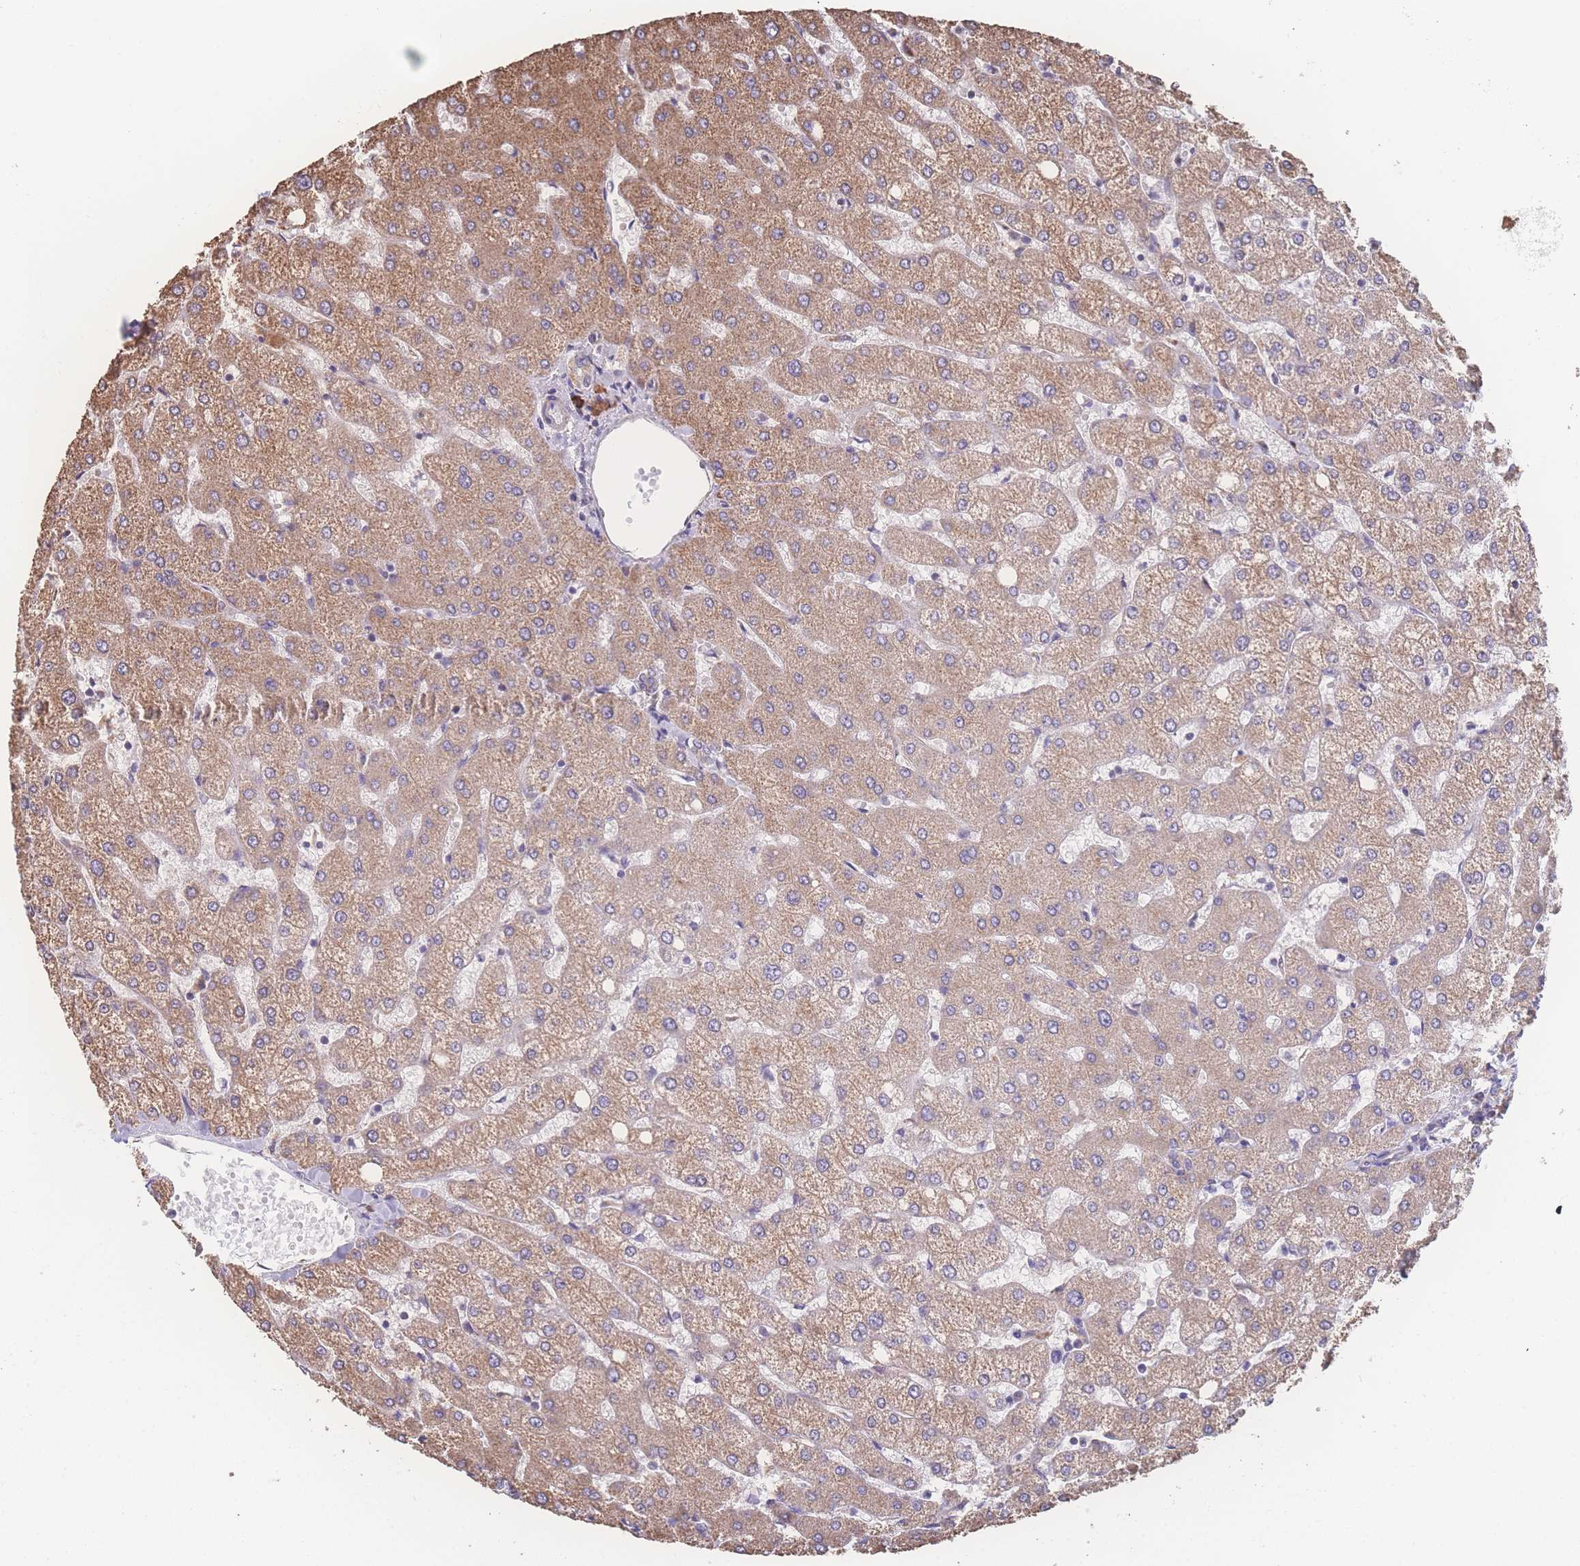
{"staining": {"intensity": "negative", "quantity": "none", "location": "none"}, "tissue": "liver", "cell_type": "Cholangiocytes", "image_type": "normal", "snomed": [{"axis": "morphology", "description": "Normal tissue, NOS"}, {"axis": "topography", "description": "Liver"}], "caption": "Immunohistochemical staining of normal human liver shows no significant staining in cholangiocytes.", "gene": "SGSM3", "patient": {"sex": "female", "age": 54}}